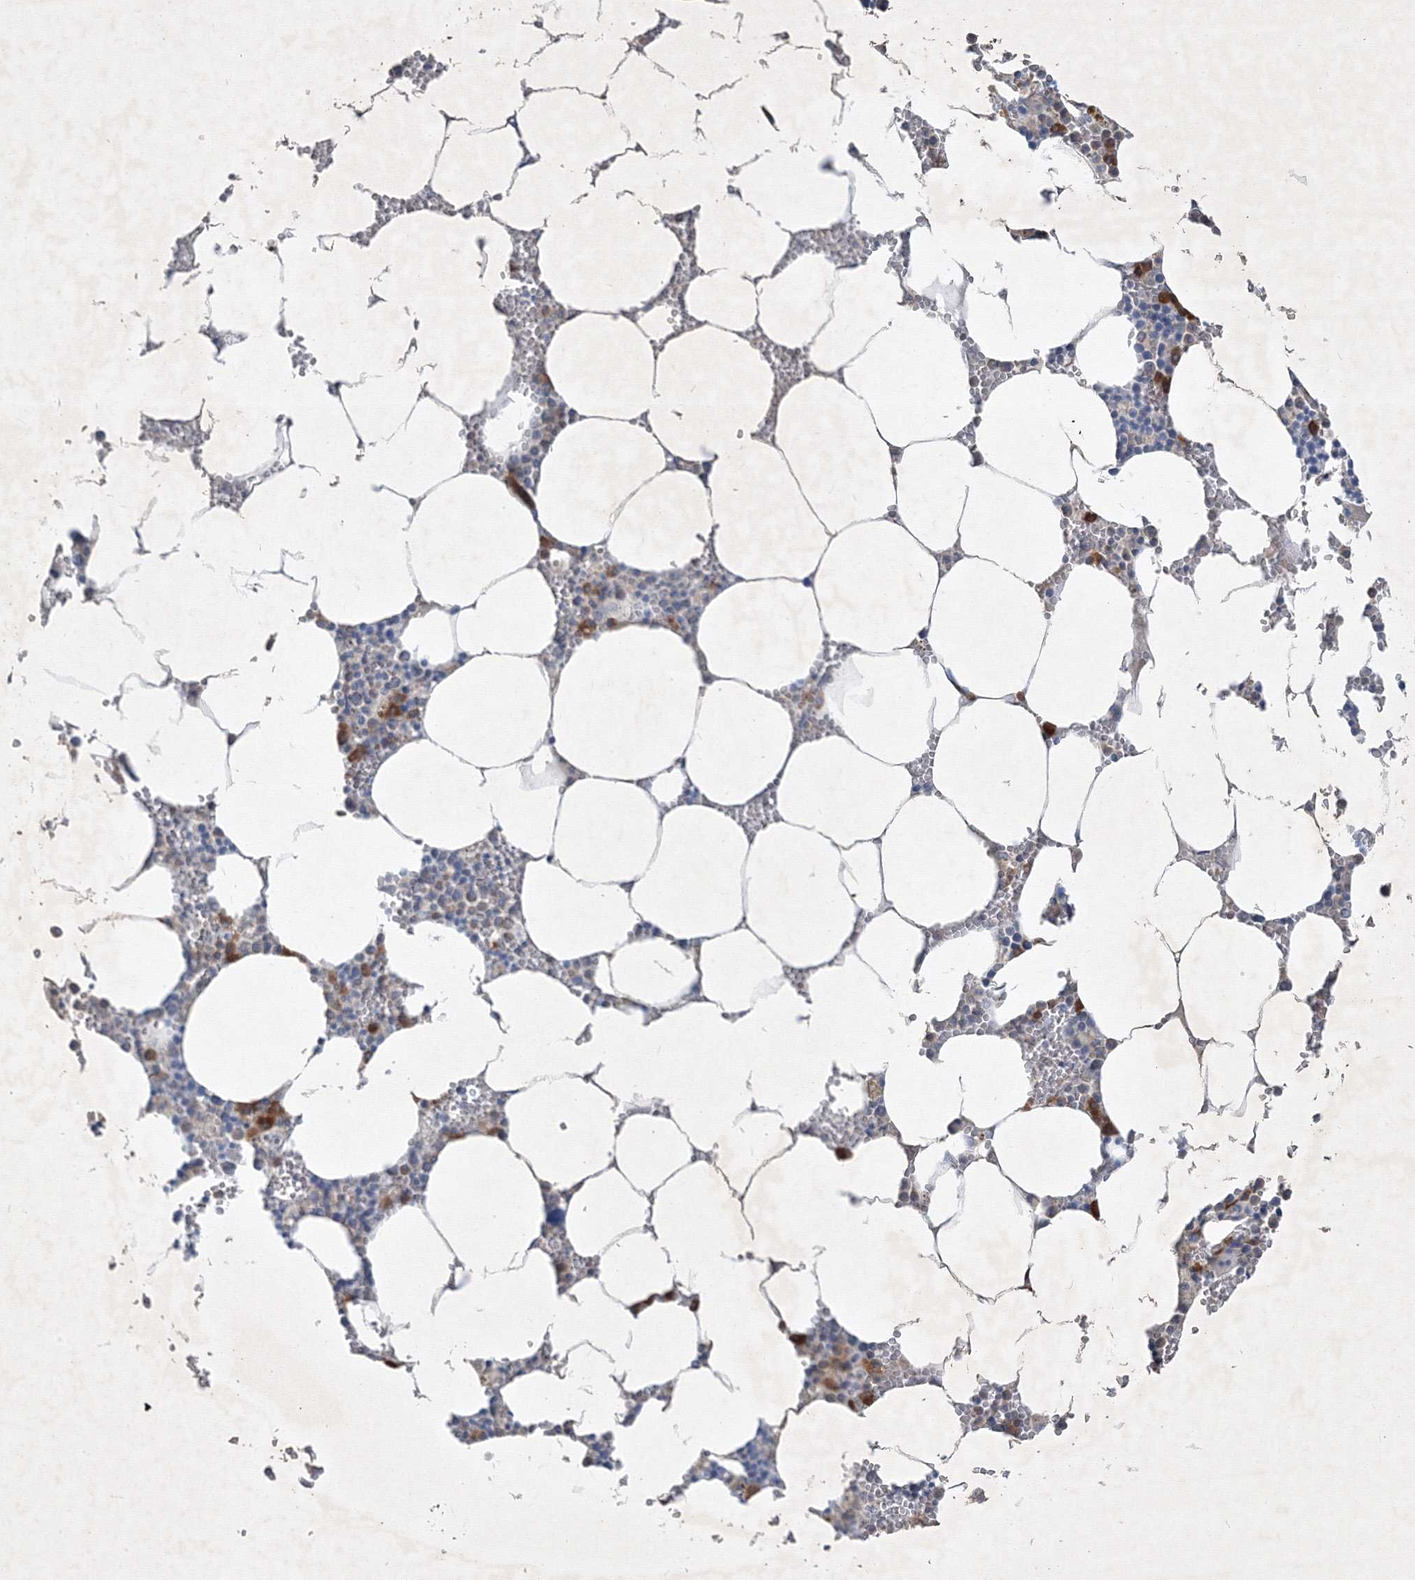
{"staining": {"intensity": "strong", "quantity": "<25%", "location": "cytoplasmic/membranous"}, "tissue": "bone marrow", "cell_type": "Hematopoietic cells", "image_type": "normal", "snomed": [{"axis": "morphology", "description": "Normal tissue, NOS"}, {"axis": "topography", "description": "Bone marrow"}], "caption": "Normal bone marrow reveals strong cytoplasmic/membranous expression in approximately <25% of hematopoietic cells, visualized by immunohistochemistry. The protein of interest is shown in brown color, while the nuclei are stained blue.", "gene": "IFNAR1", "patient": {"sex": "male", "age": 70}}